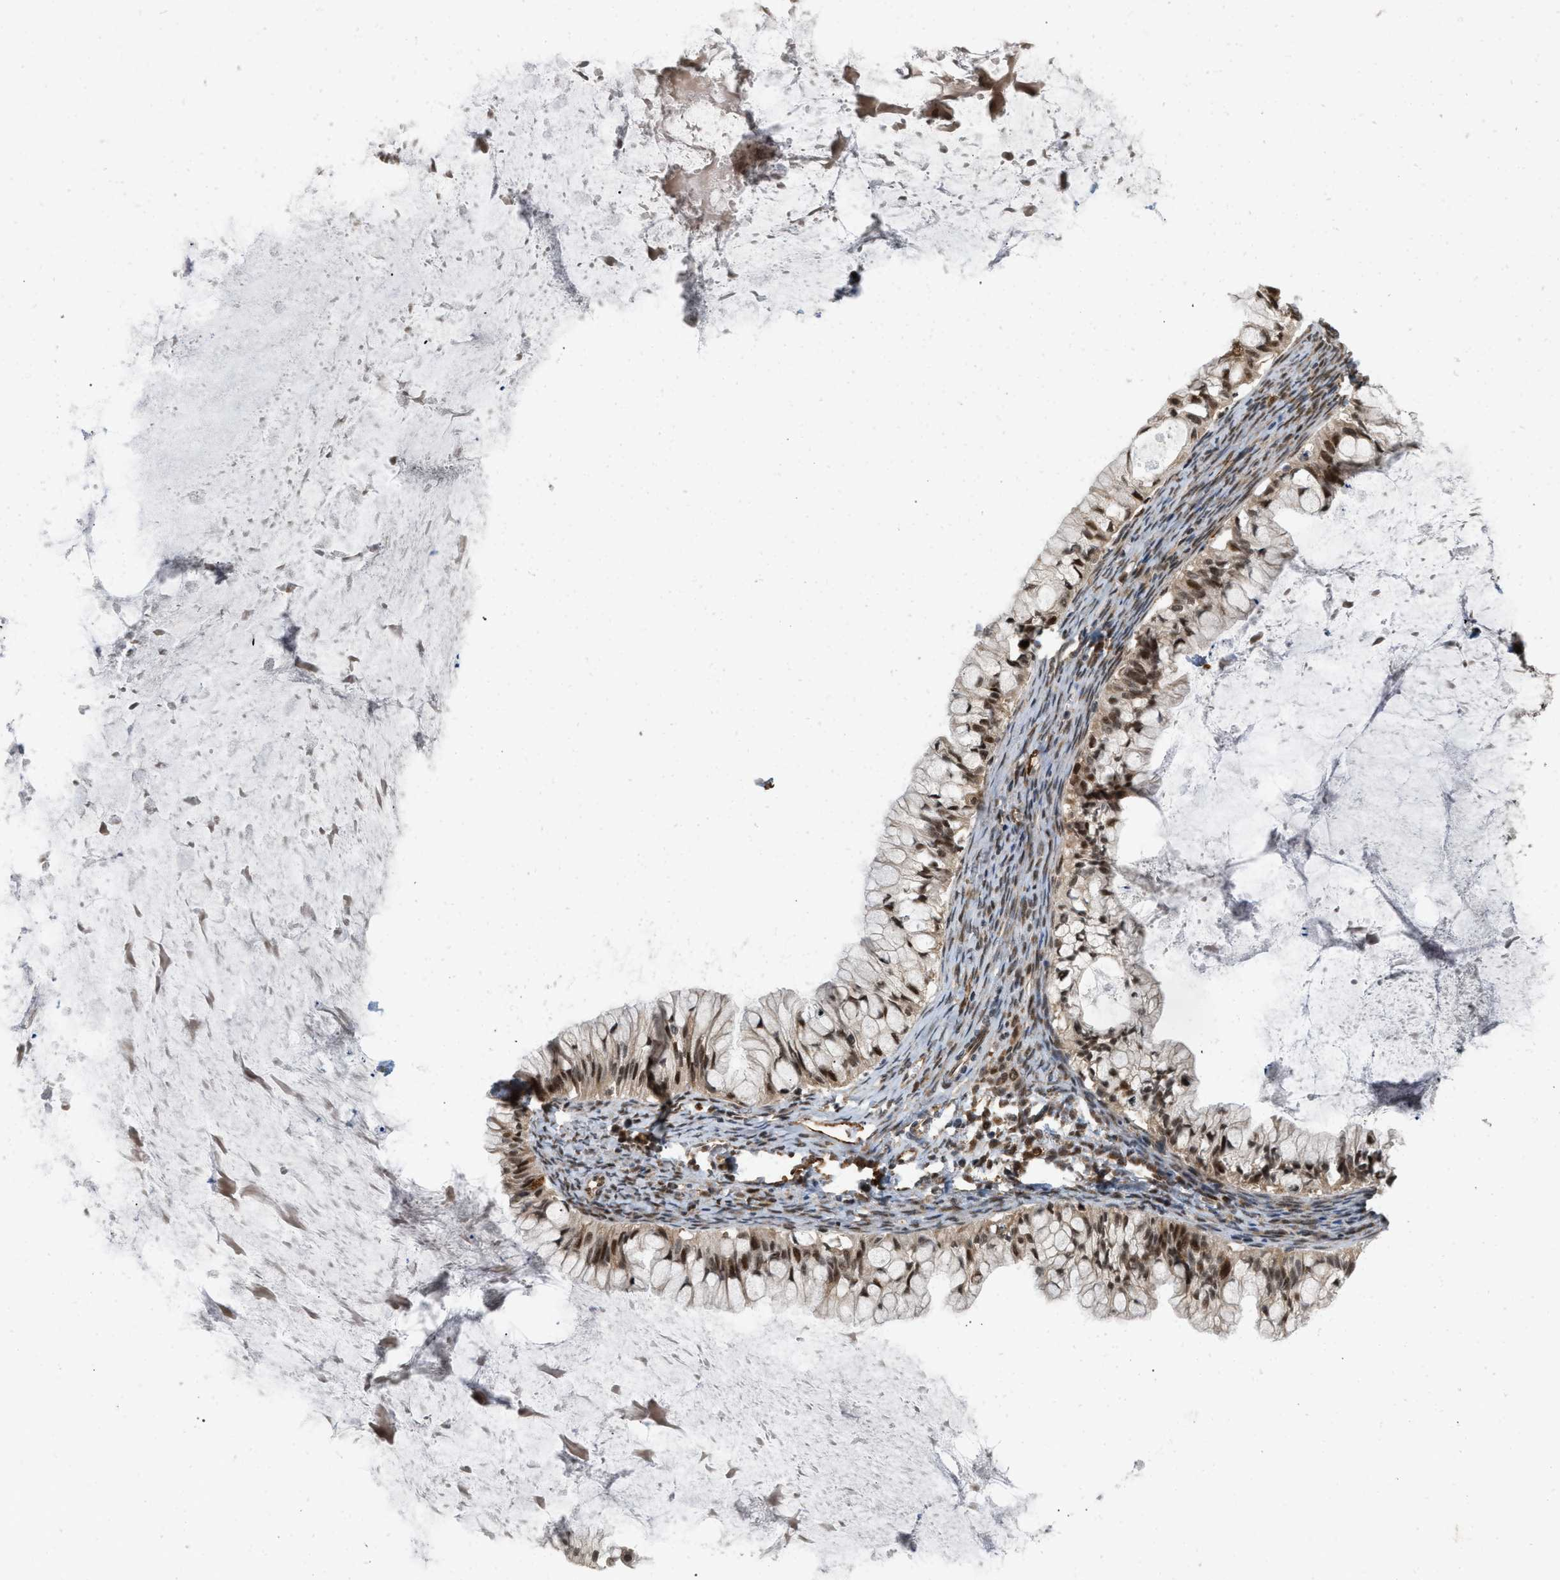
{"staining": {"intensity": "strong", "quantity": ">75%", "location": "cytoplasmic/membranous,nuclear"}, "tissue": "ovarian cancer", "cell_type": "Tumor cells", "image_type": "cancer", "snomed": [{"axis": "morphology", "description": "Cystadenocarcinoma, mucinous, NOS"}, {"axis": "topography", "description": "Ovary"}], "caption": "Immunohistochemistry photomicrograph of neoplastic tissue: human ovarian cancer (mucinous cystadenocarcinoma) stained using IHC reveals high levels of strong protein expression localized specifically in the cytoplasmic/membranous and nuclear of tumor cells, appearing as a cytoplasmic/membranous and nuclear brown color.", "gene": "ANKRD11", "patient": {"sex": "female", "age": 57}}